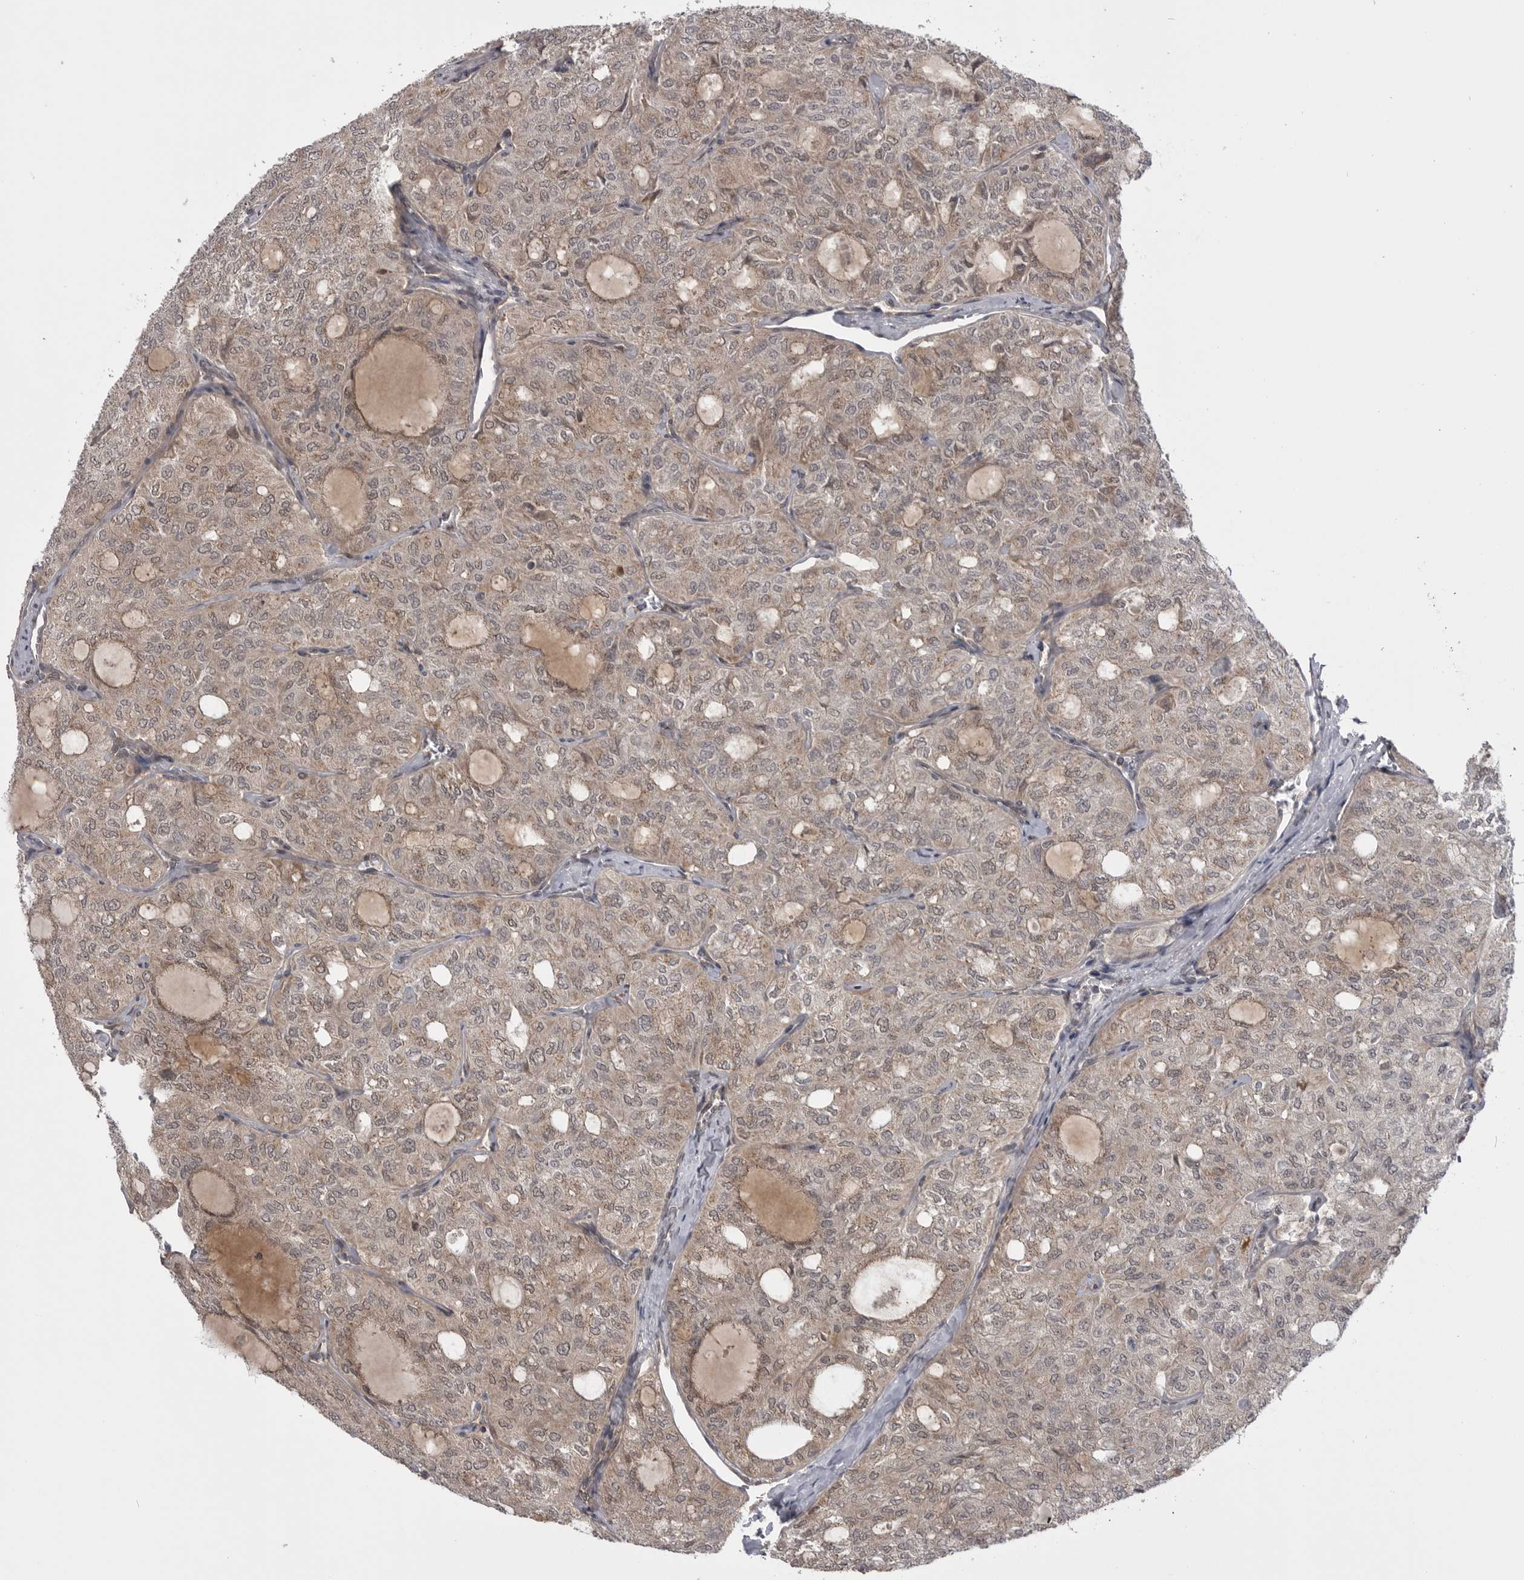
{"staining": {"intensity": "weak", "quantity": ">75%", "location": "cytoplasmic/membranous,nuclear"}, "tissue": "thyroid cancer", "cell_type": "Tumor cells", "image_type": "cancer", "snomed": [{"axis": "morphology", "description": "Follicular adenoma carcinoma, NOS"}, {"axis": "topography", "description": "Thyroid gland"}], "caption": "This image exhibits thyroid cancer stained with immunohistochemistry to label a protein in brown. The cytoplasmic/membranous and nuclear of tumor cells show weak positivity for the protein. Nuclei are counter-stained blue.", "gene": "PDCL", "patient": {"sex": "male", "age": 75}}